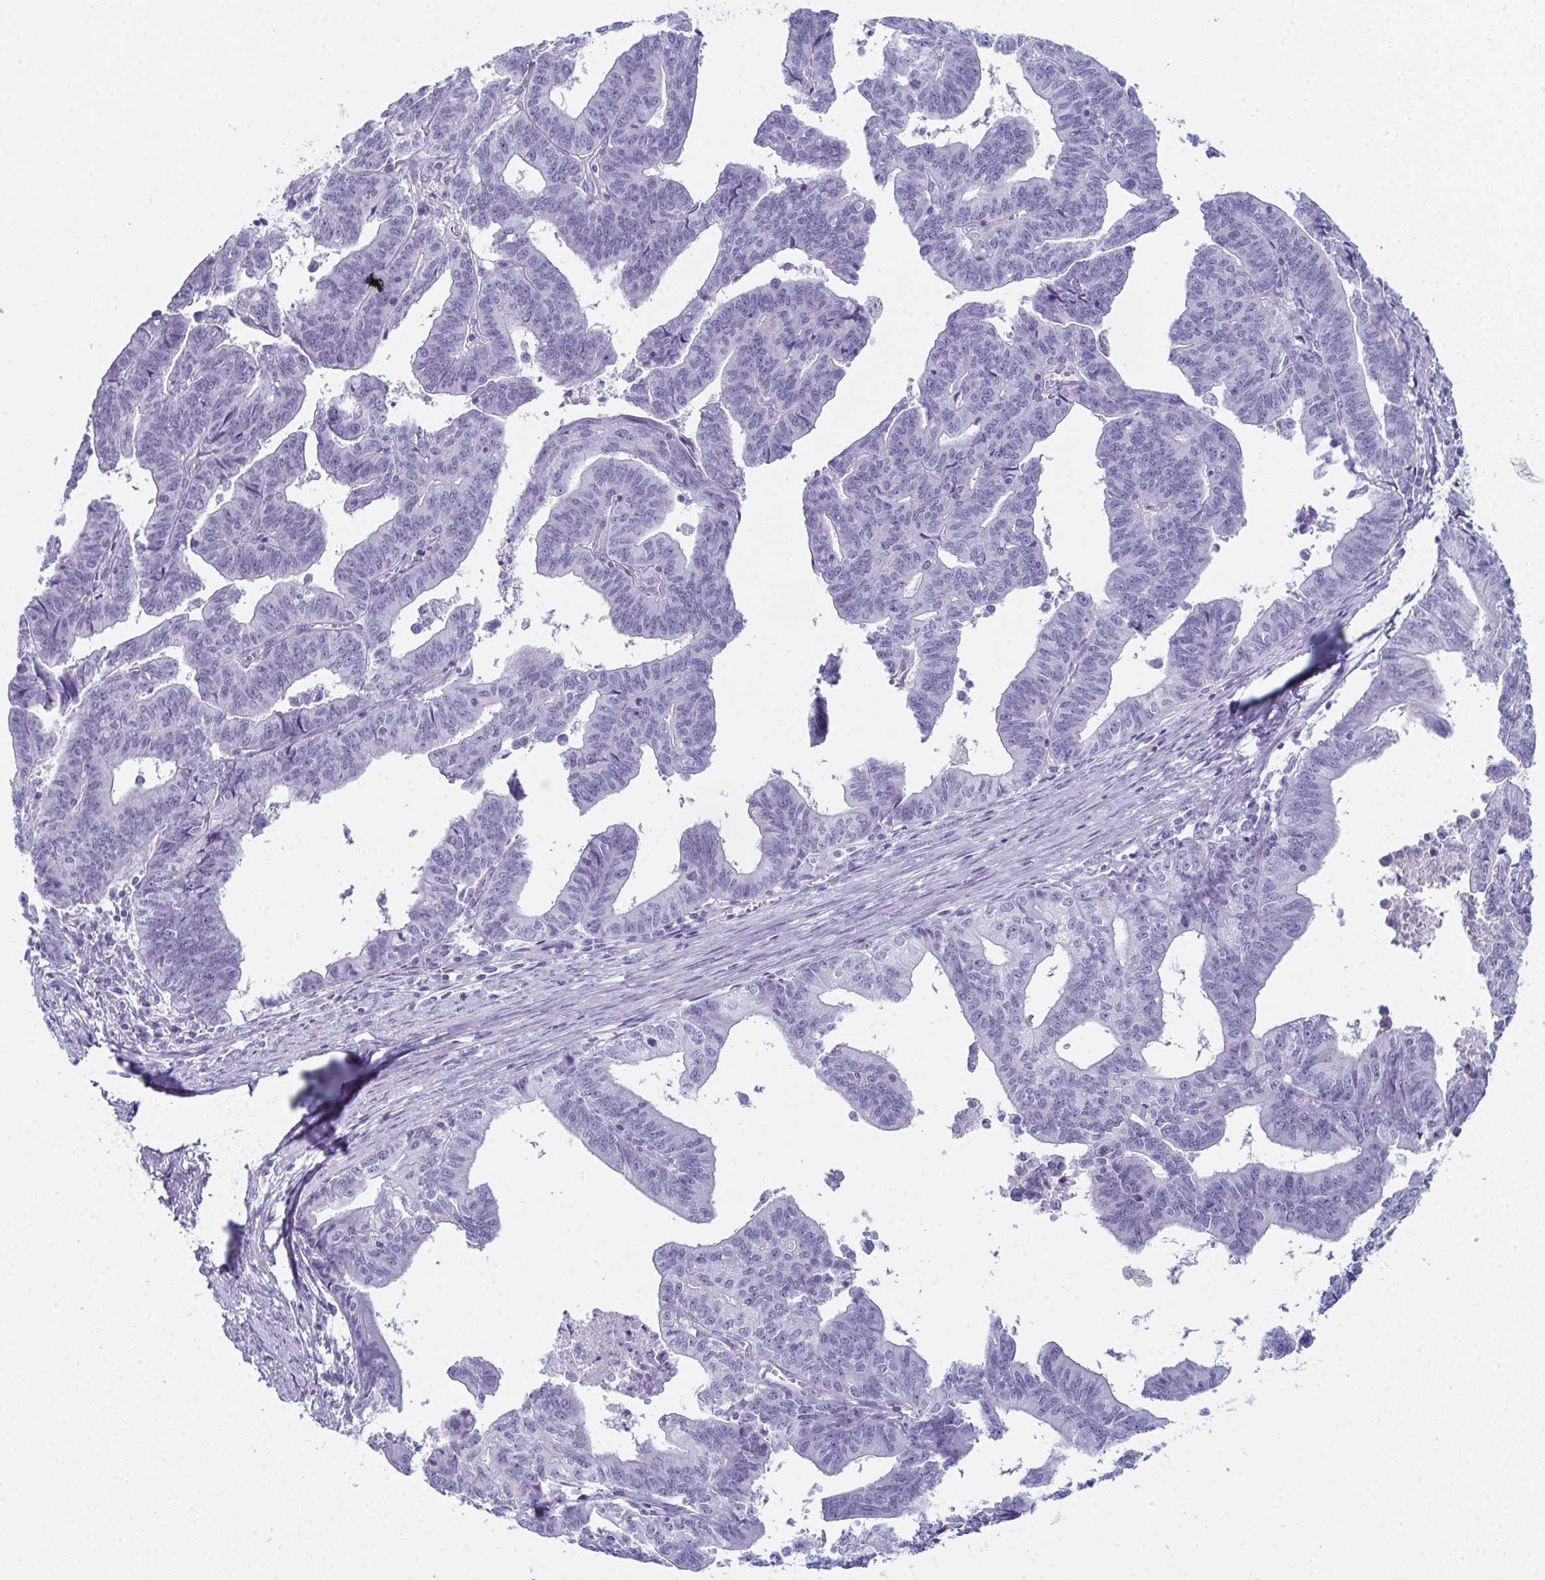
{"staining": {"intensity": "negative", "quantity": "none", "location": "none"}, "tissue": "endometrial cancer", "cell_type": "Tumor cells", "image_type": "cancer", "snomed": [{"axis": "morphology", "description": "Adenocarcinoma, NOS"}, {"axis": "topography", "description": "Endometrium"}], "caption": "IHC image of neoplastic tissue: human endometrial cancer (adenocarcinoma) stained with DAB (3,3'-diaminobenzidine) reveals no significant protein staining in tumor cells.", "gene": "ENKUR", "patient": {"sex": "female", "age": 65}}